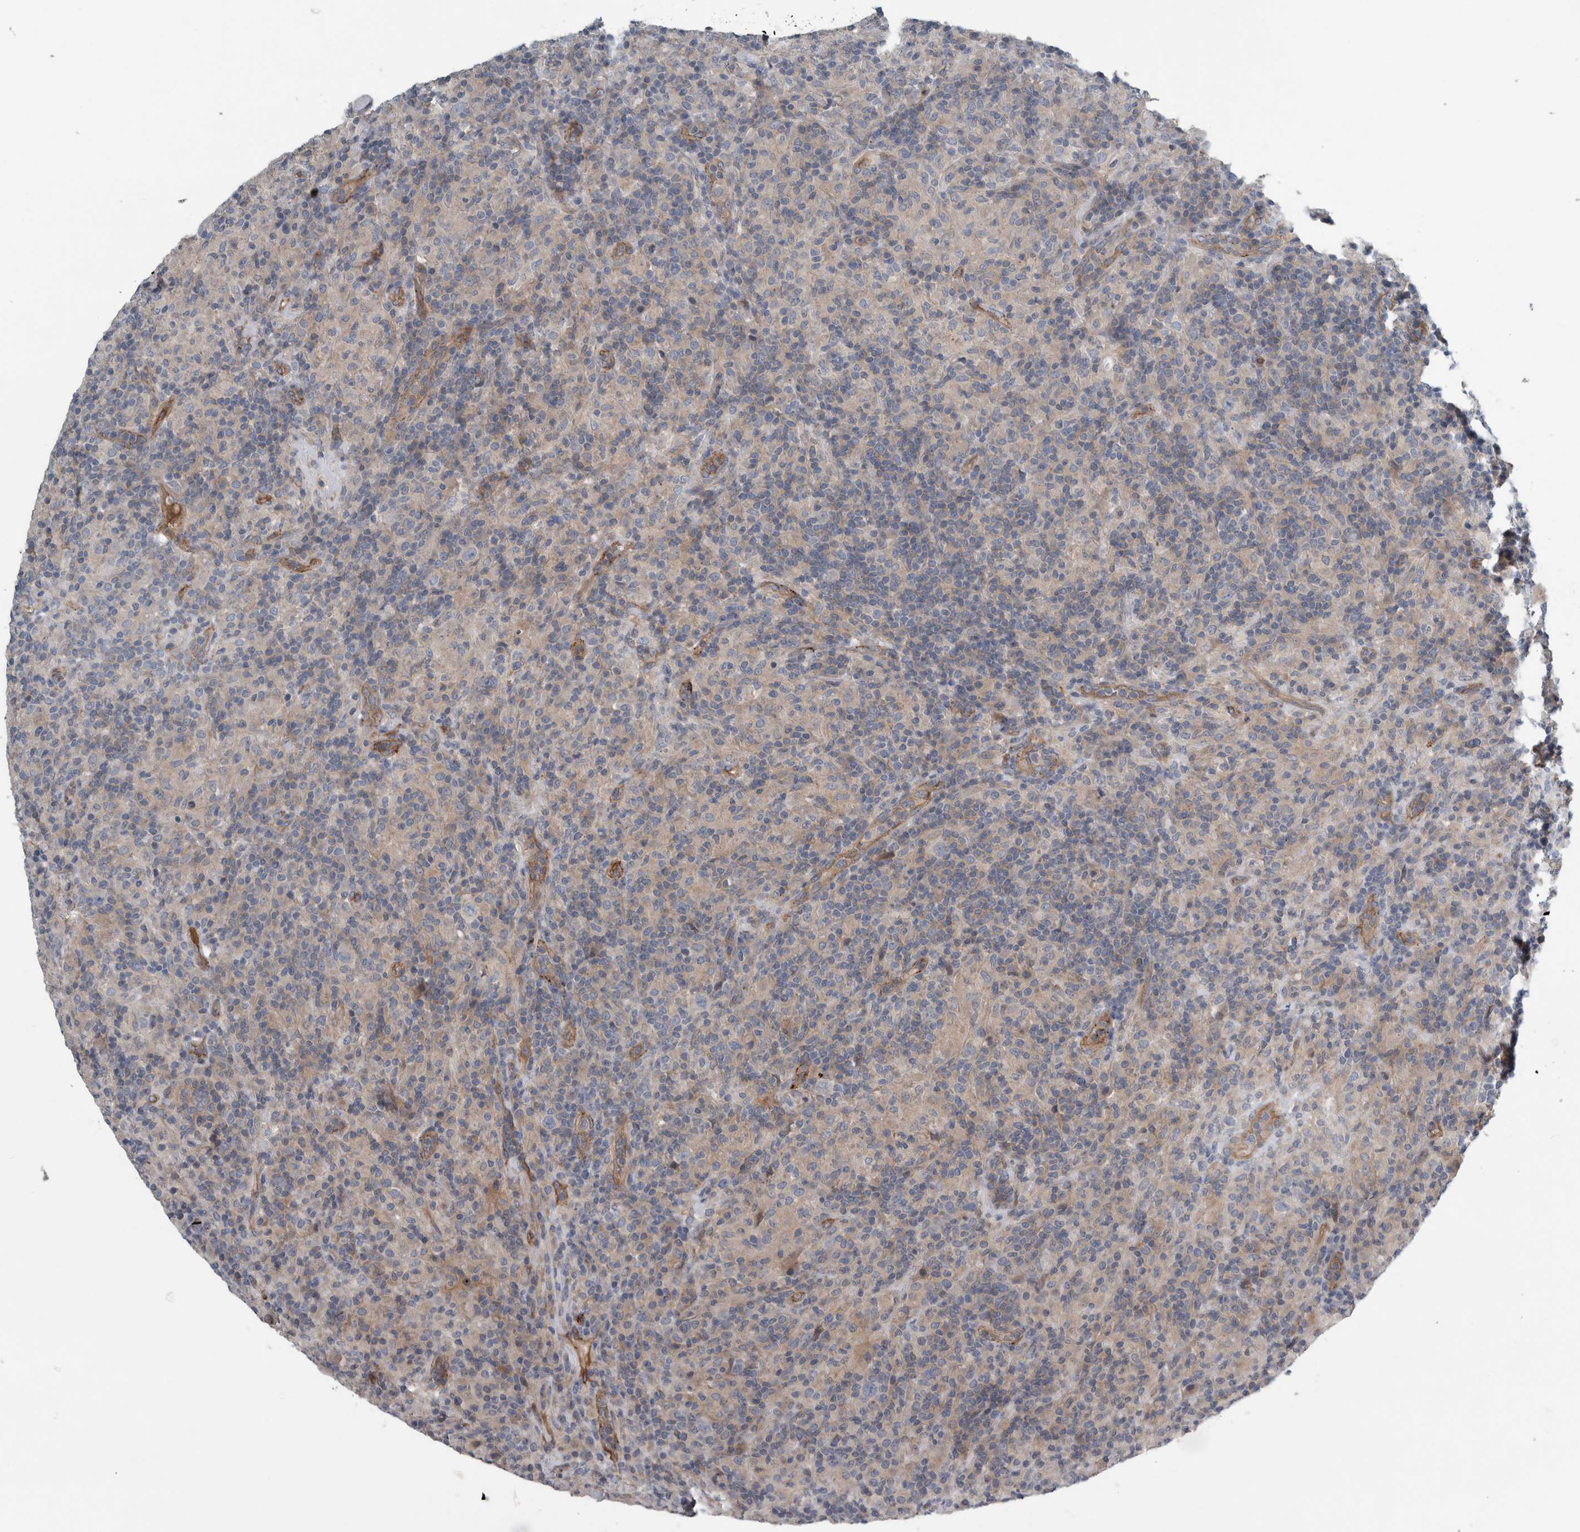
{"staining": {"intensity": "negative", "quantity": "none", "location": "none"}, "tissue": "lymphoma", "cell_type": "Tumor cells", "image_type": "cancer", "snomed": [{"axis": "morphology", "description": "Hodgkin's disease, NOS"}, {"axis": "topography", "description": "Lymph node"}], "caption": "Micrograph shows no significant protein positivity in tumor cells of Hodgkin's disease.", "gene": "GLT8D2", "patient": {"sex": "male", "age": 70}}